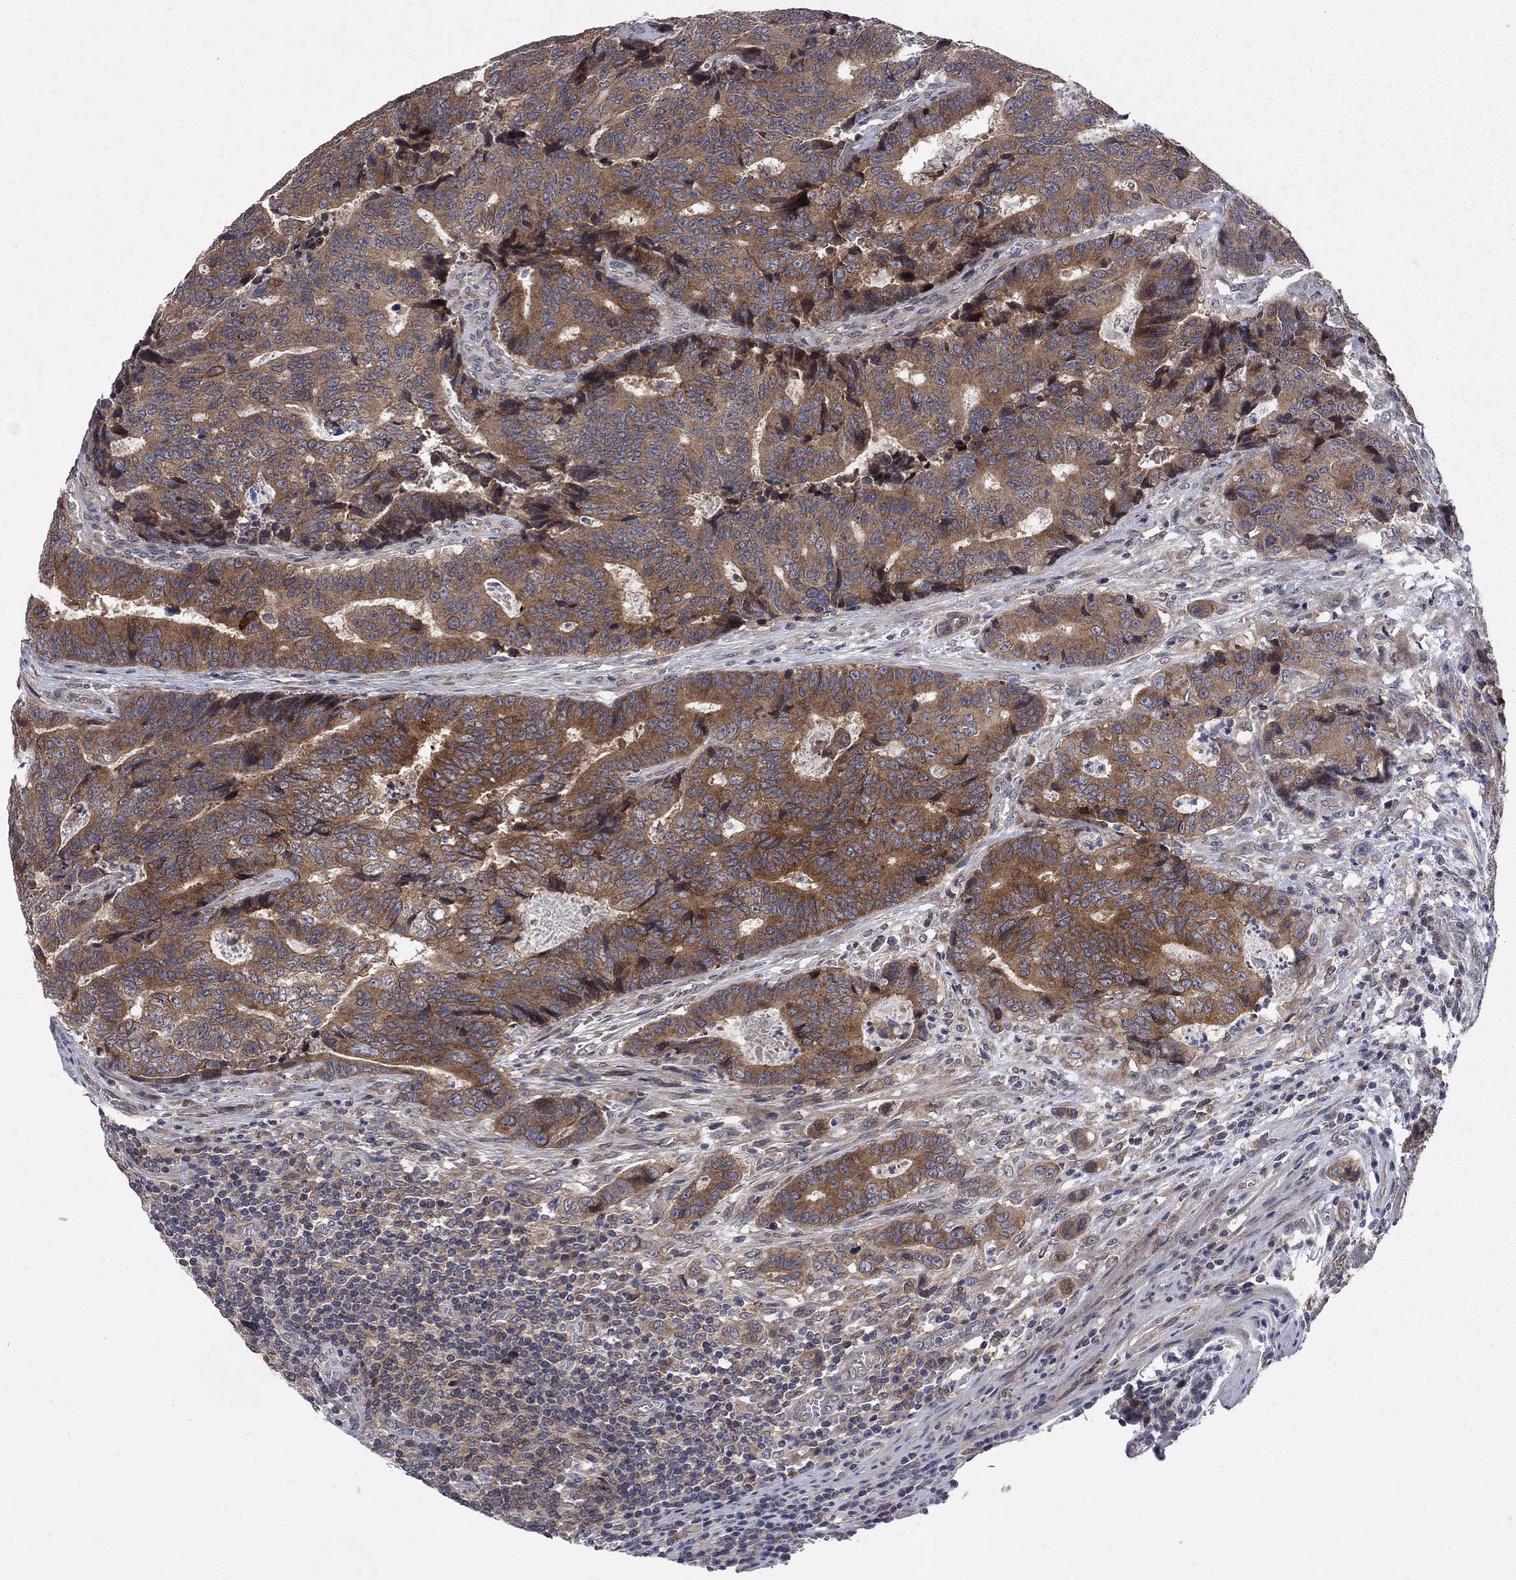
{"staining": {"intensity": "strong", "quantity": ">75%", "location": "cytoplasmic/membranous"}, "tissue": "colorectal cancer", "cell_type": "Tumor cells", "image_type": "cancer", "snomed": [{"axis": "morphology", "description": "Adenocarcinoma, NOS"}, {"axis": "topography", "description": "Colon"}], "caption": "Immunohistochemical staining of colorectal cancer (adenocarcinoma) displays strong cytoplasmic/membranous protein positivity in approximately >75% of tumor cells.", "gene": "CNOT11", "patient": {"sex": "female", "age": 48}}